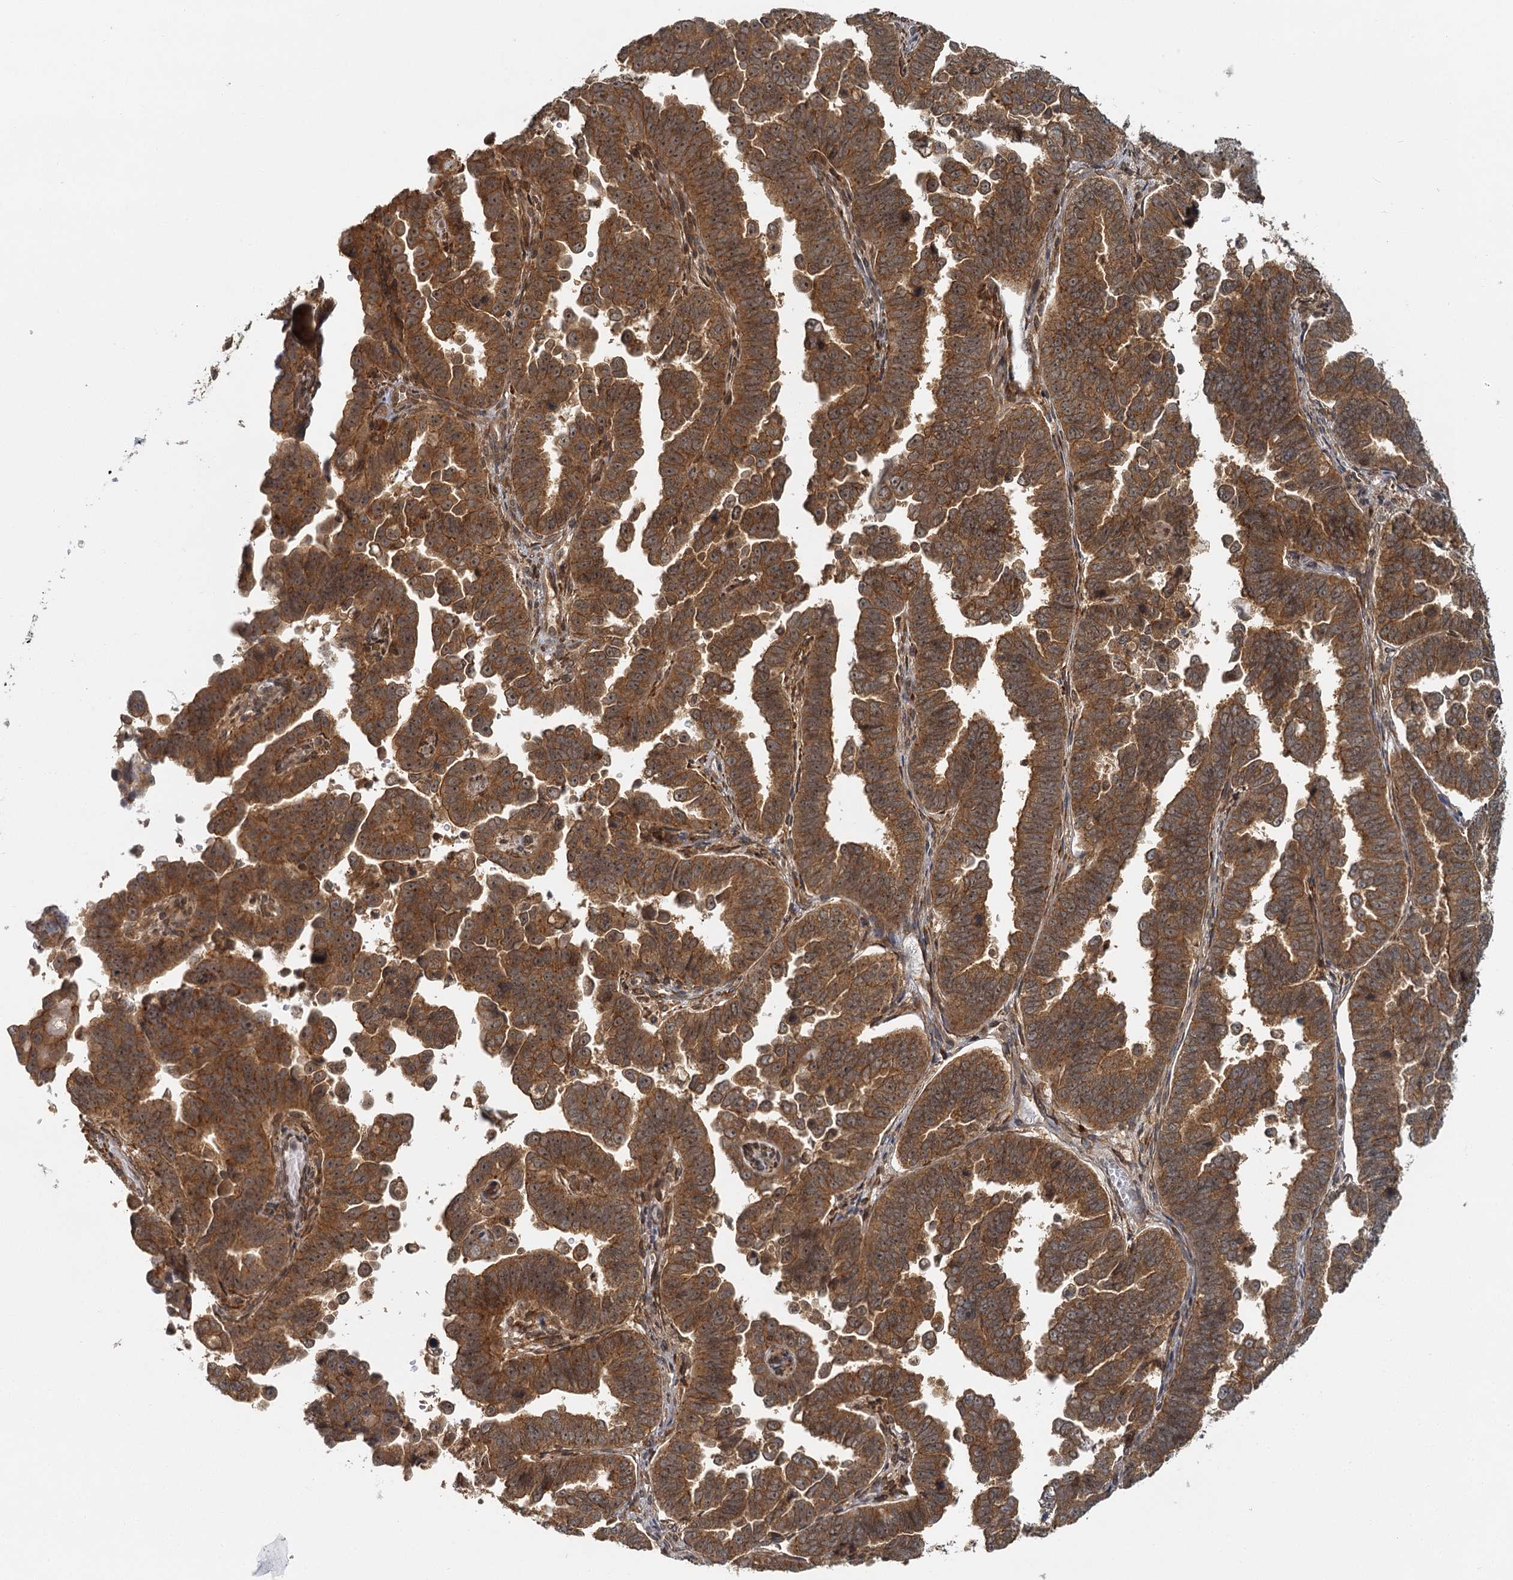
{"staining": {"intensity": "moderate", "quantity": ">75%", "location": "cytoplasmic/membranous,nuclear"}, "tissue": "endometrial cancer", "cell_type": "Tumor cells", "image_type": "cancer", "snomed": [{"axis": "morphology", "description": "Adenocarcinoma, NOS"}, {"axis": "topography", "description": "Endometrium"}], "caption": "Immunohistochemical staining of human endometrial cancer demonstrates medium levels of moderate cytoplasmic/membranous and nuclear protein positivity in approximately >75% of tumor cells.", "gene": "ZNF549", "patient": {"sex": "female", "age": 75}}